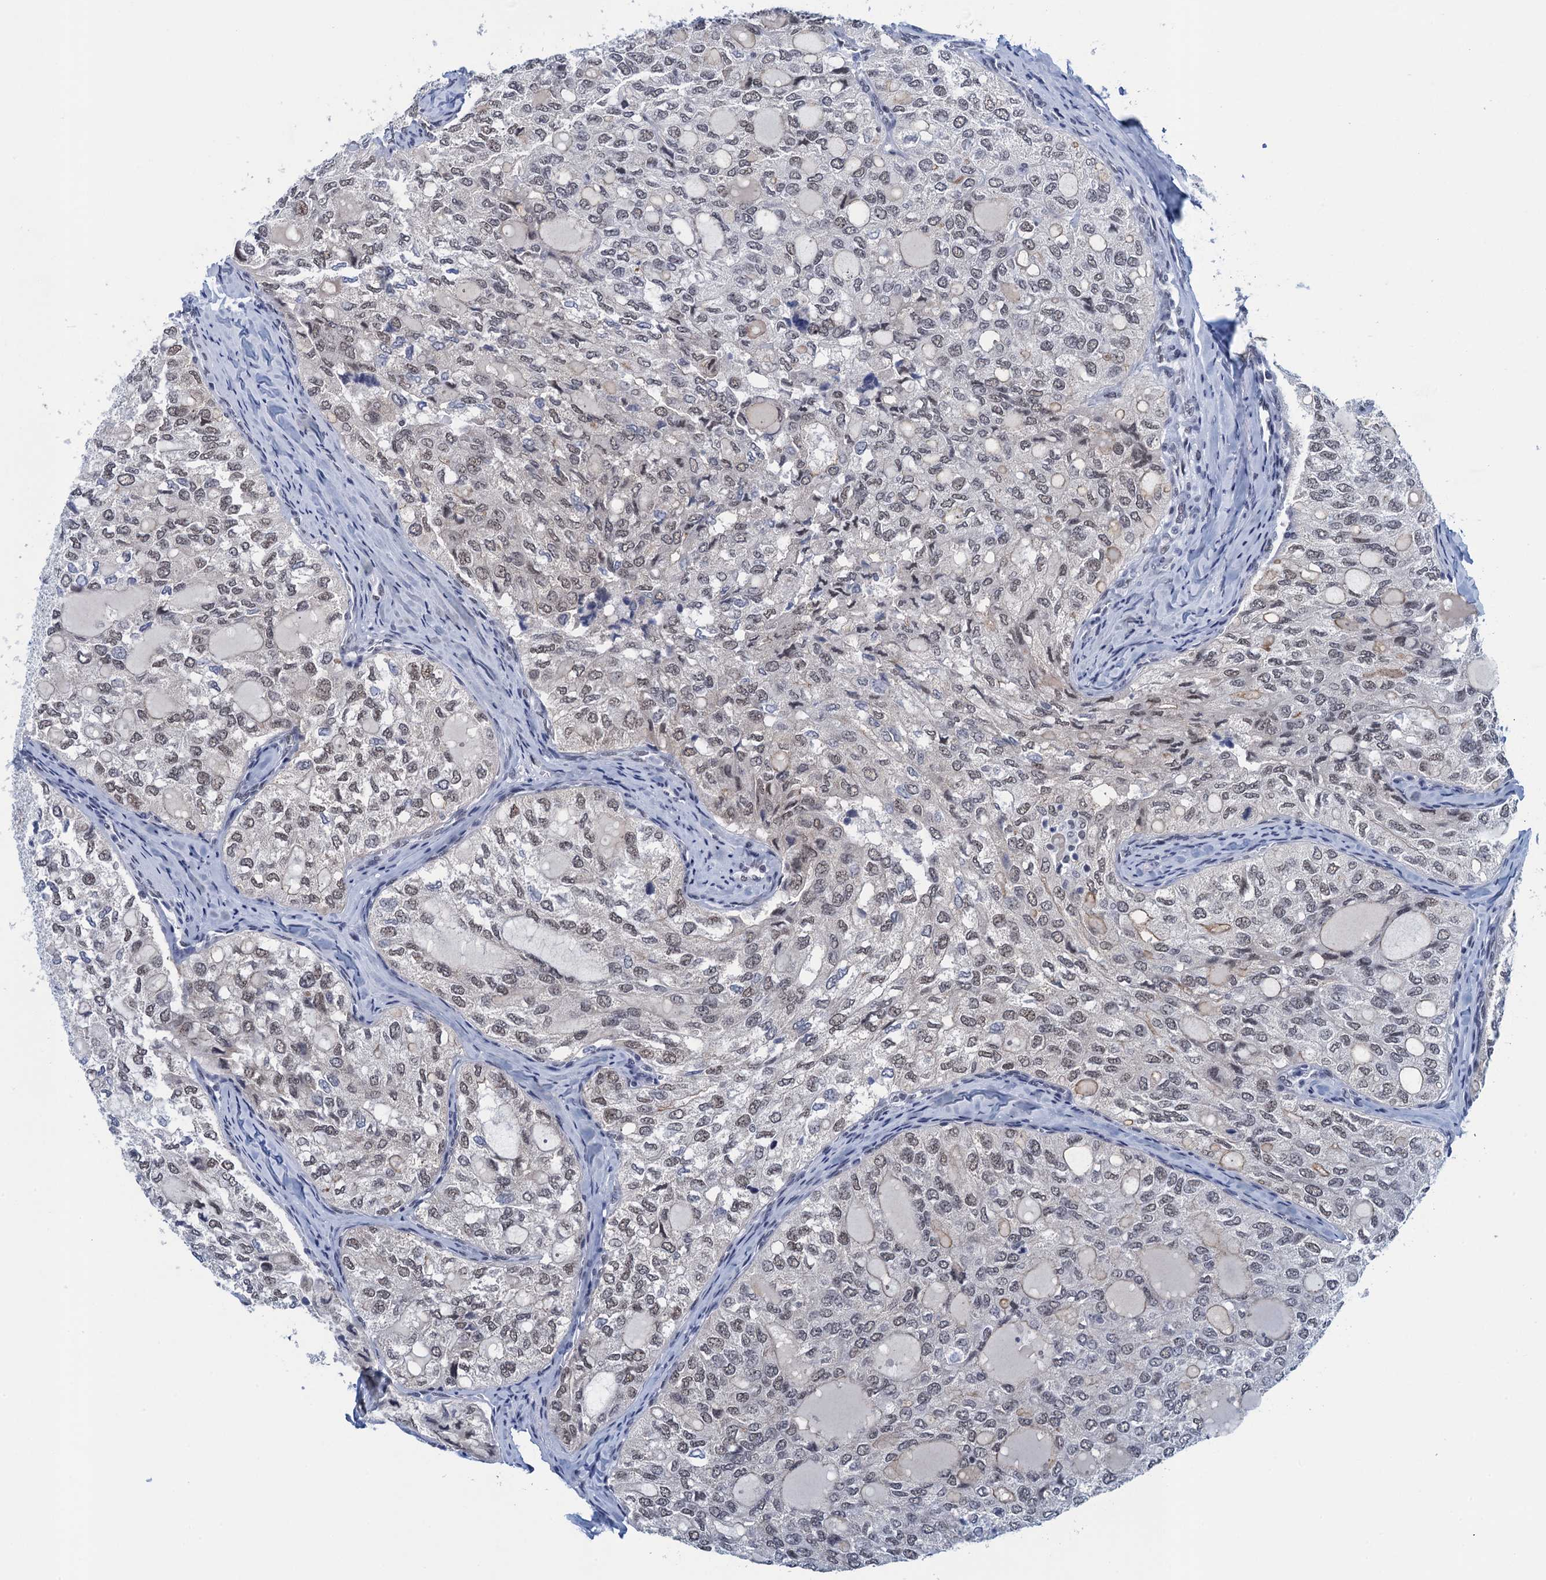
{"staining": {"intensity": "weak", "quantity": "25%-75%", "location": "nuclear"}, "tissue": "thyroid cancer", "cell_type": "Tumor cells", "image_type": "cancer", "snomed": [{"axis": "morphology", "description": "Follicular adenoma carcinoma, NOS"}, {"axis": "topography", "description": "Thyroid gland"}], "caption": "Tumor cells show low levels of weak nuclear expression in approximately 25%-75% of cells in human thyroid cancer (follicular adenoma carcinoma).", "gene": "EPS8L1", "patient": {"sex": "male", "age": 75}}